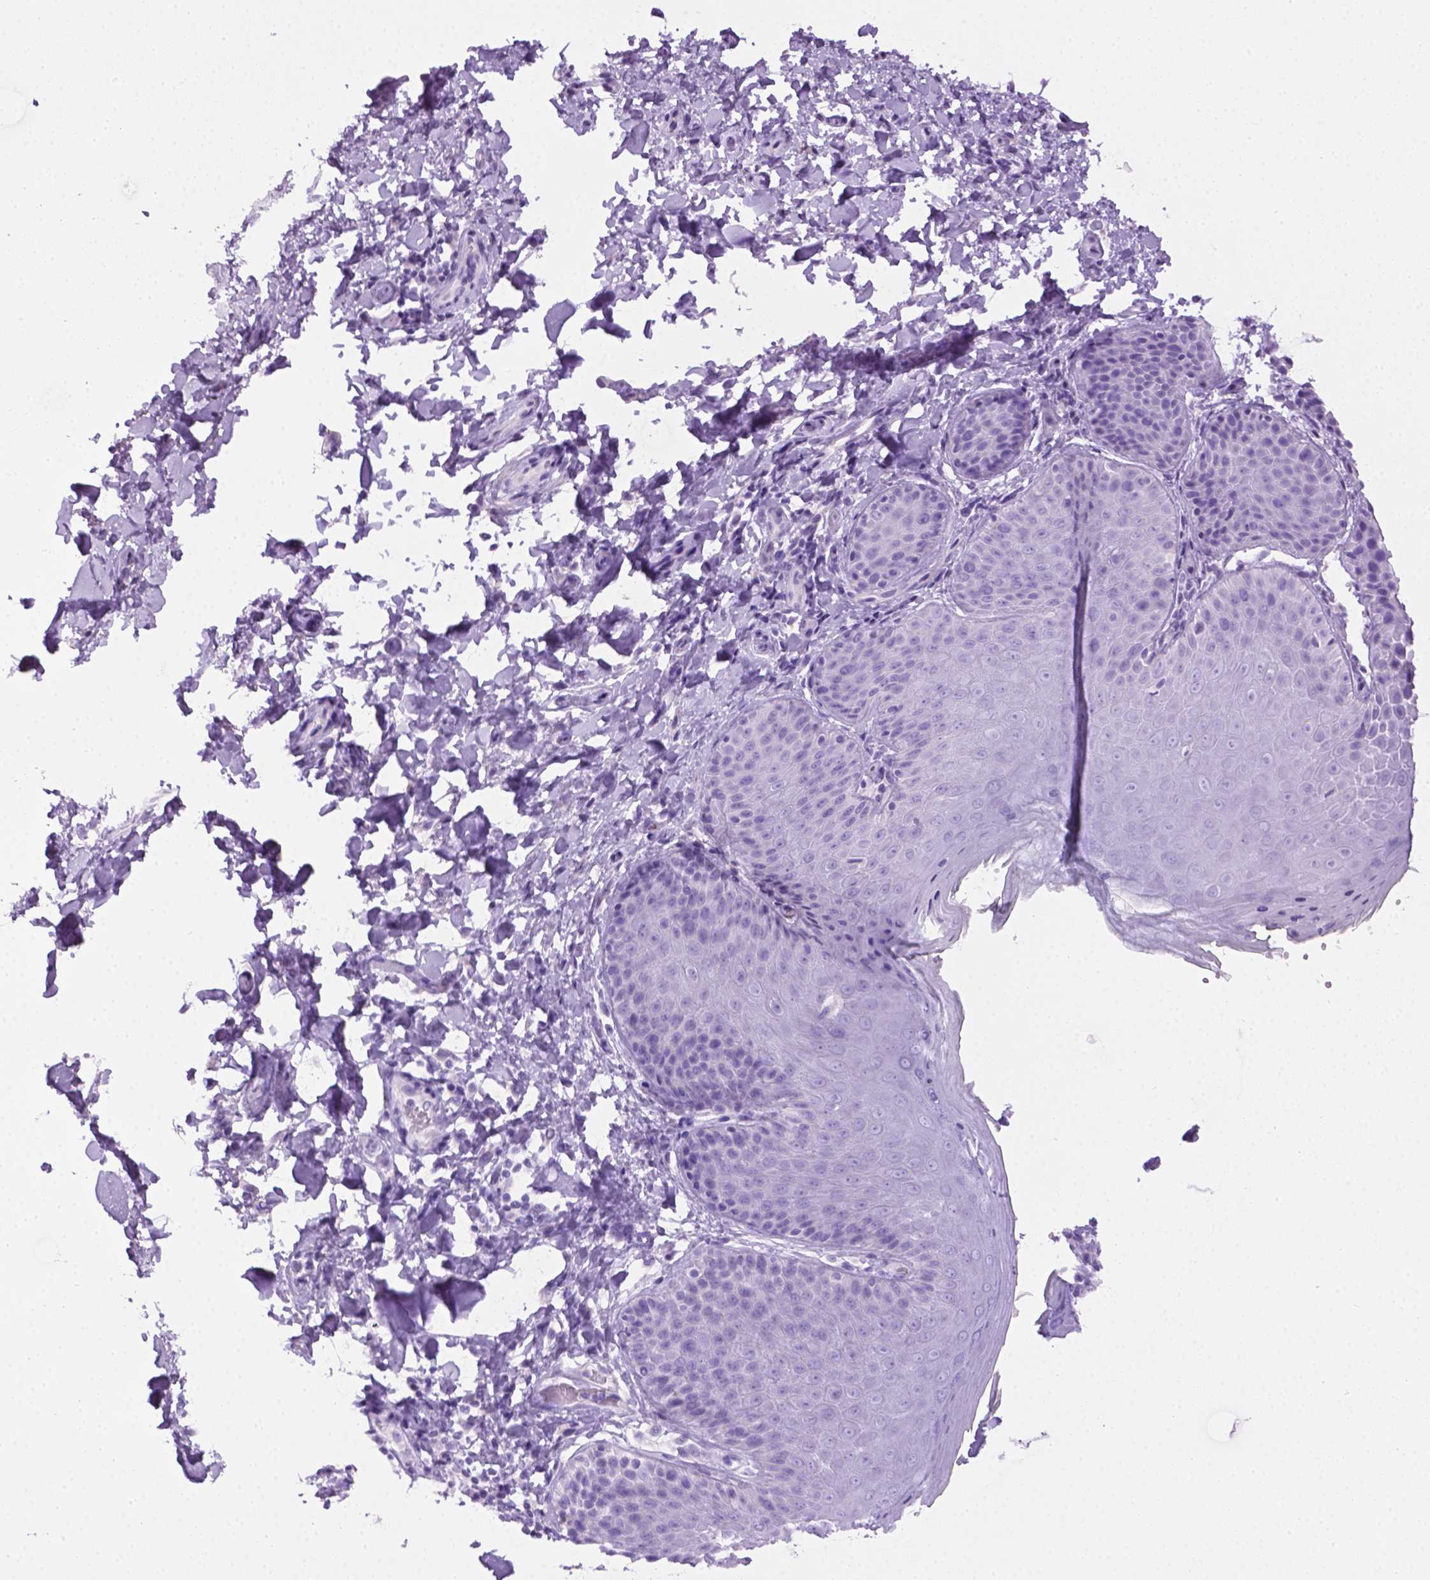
{"staining": {"intensity": "negative", "quantity": "none", "location": "none"}, "tissue": "skin", "cell_type": "Epidermal cells", "image_type": "normal", "snomed": [{"axis": "morphology", "description": "Normal tissue, NOS"}, {"axis": "topography", "description": "Anal"}, {"axis": "topography", "description": "Peripheral nerve tissue"}], "caption": "Immunohistochemistry (IHC) micrograph of unremarkable skin: skin stained with DAB demonstrates no significant protein expression in epidermal cells. The staining is performed using DAB brown chromogen with nuclei counter-stained in using hematoxylin.", "gene": "LELP1", "patient": {"sex": "male", "age": 51}}